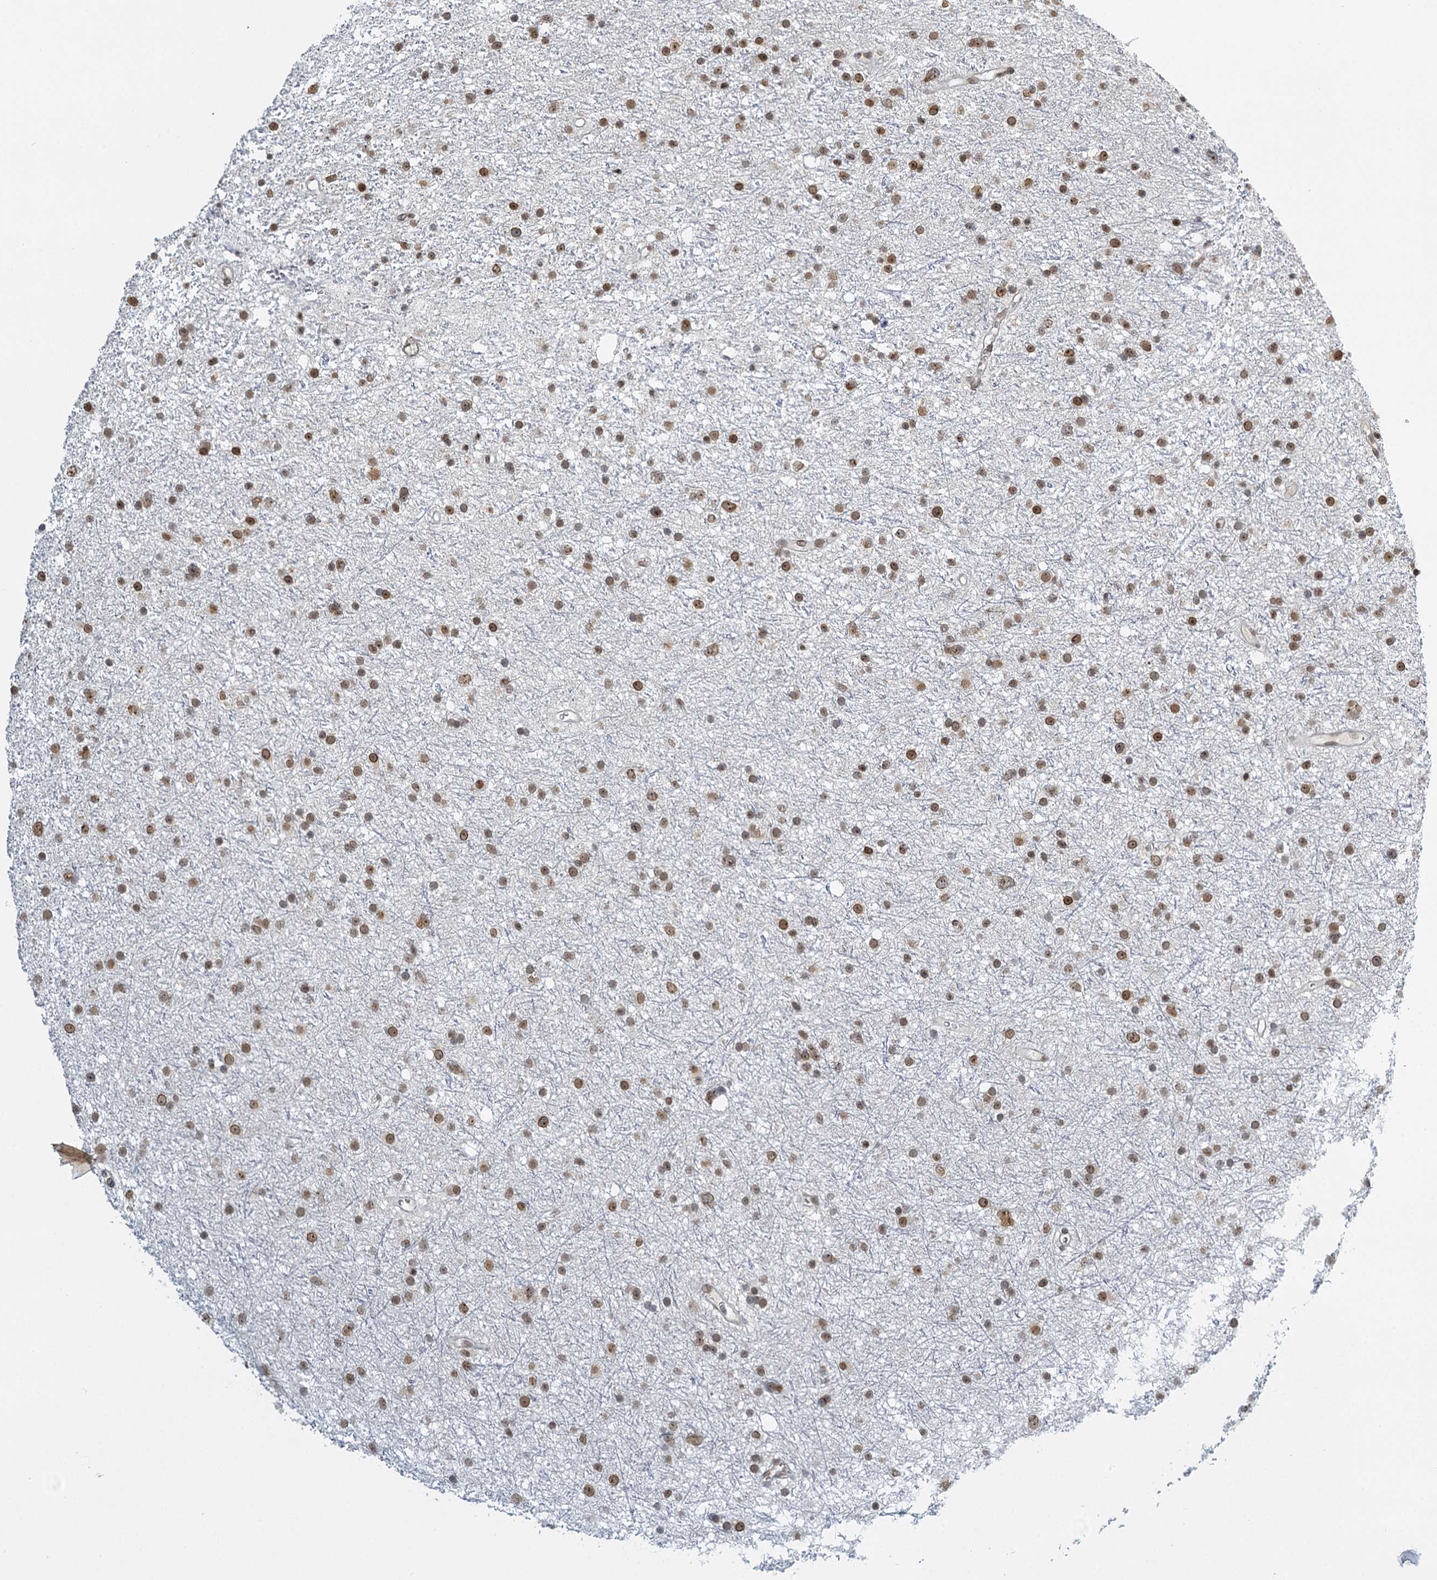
{"staining": {"intensity": "moderate", "quantity": ">75%", "location": "nuclear"}, "tissue": "glioma", "cell_type": "Tumor cells", "image_type": "cancer", "snomed": [{"axis": "morphology", "description": "Glioma, malignant, Low grade"}, {"axis": "topography", "description": "Cerebral cortex"}], "caption": "Immunohistochemistry (IHC) (DAB) staining of glioma displays moderate nuclear protein positivity in approximately >75% of tumor cells. The staining is performed using DAB (3,3'-diaminobenzidine) brown chromogen to label protein expression. The nuclei are counter-stained blue using hematoxylin.", "gene": "TREX1", "patient": {"sex": "female", "age": 39}}